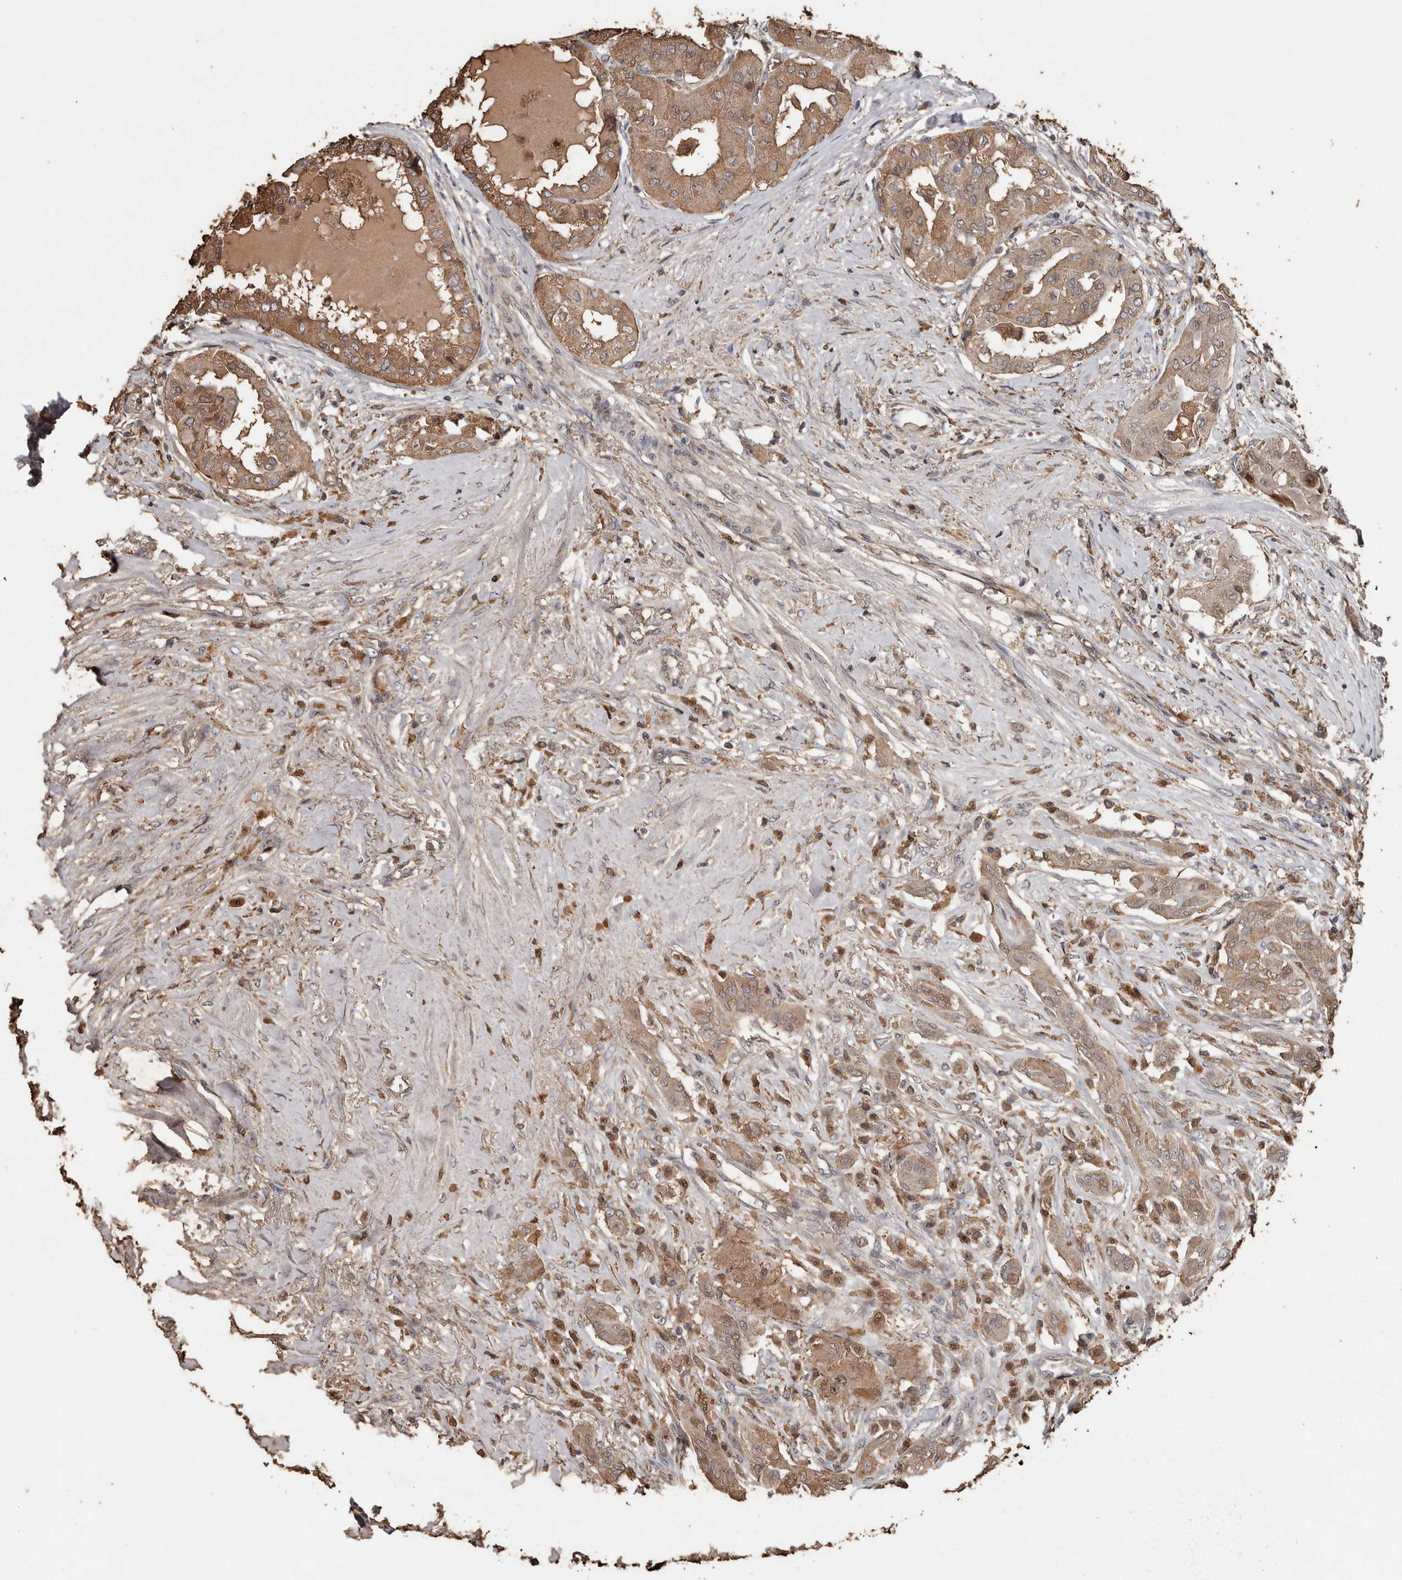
{"staining": {"intensity": "moderate", "quantity": ">75%", "location": "cytoplasmic/membranous"}, "tissue": "thyroid cancer", "cell_type": "Tumor cells", "image_type": "cancer", "snomed": [{"axis": "morphology", "description": "Papillary adenocarcinoma, NOS"}, {"axis": "topography", "description": "Thyroid gland"}], "caption": "The histopathology image exhibits staining of thyroid cancer (papillary adenocarcinoma), revealing moderate cytoplasmic/membranous protein staining (brown color) within tumor cells.", "gene": "RANBP17", "patient": {"sex": "female", "age": 59}}